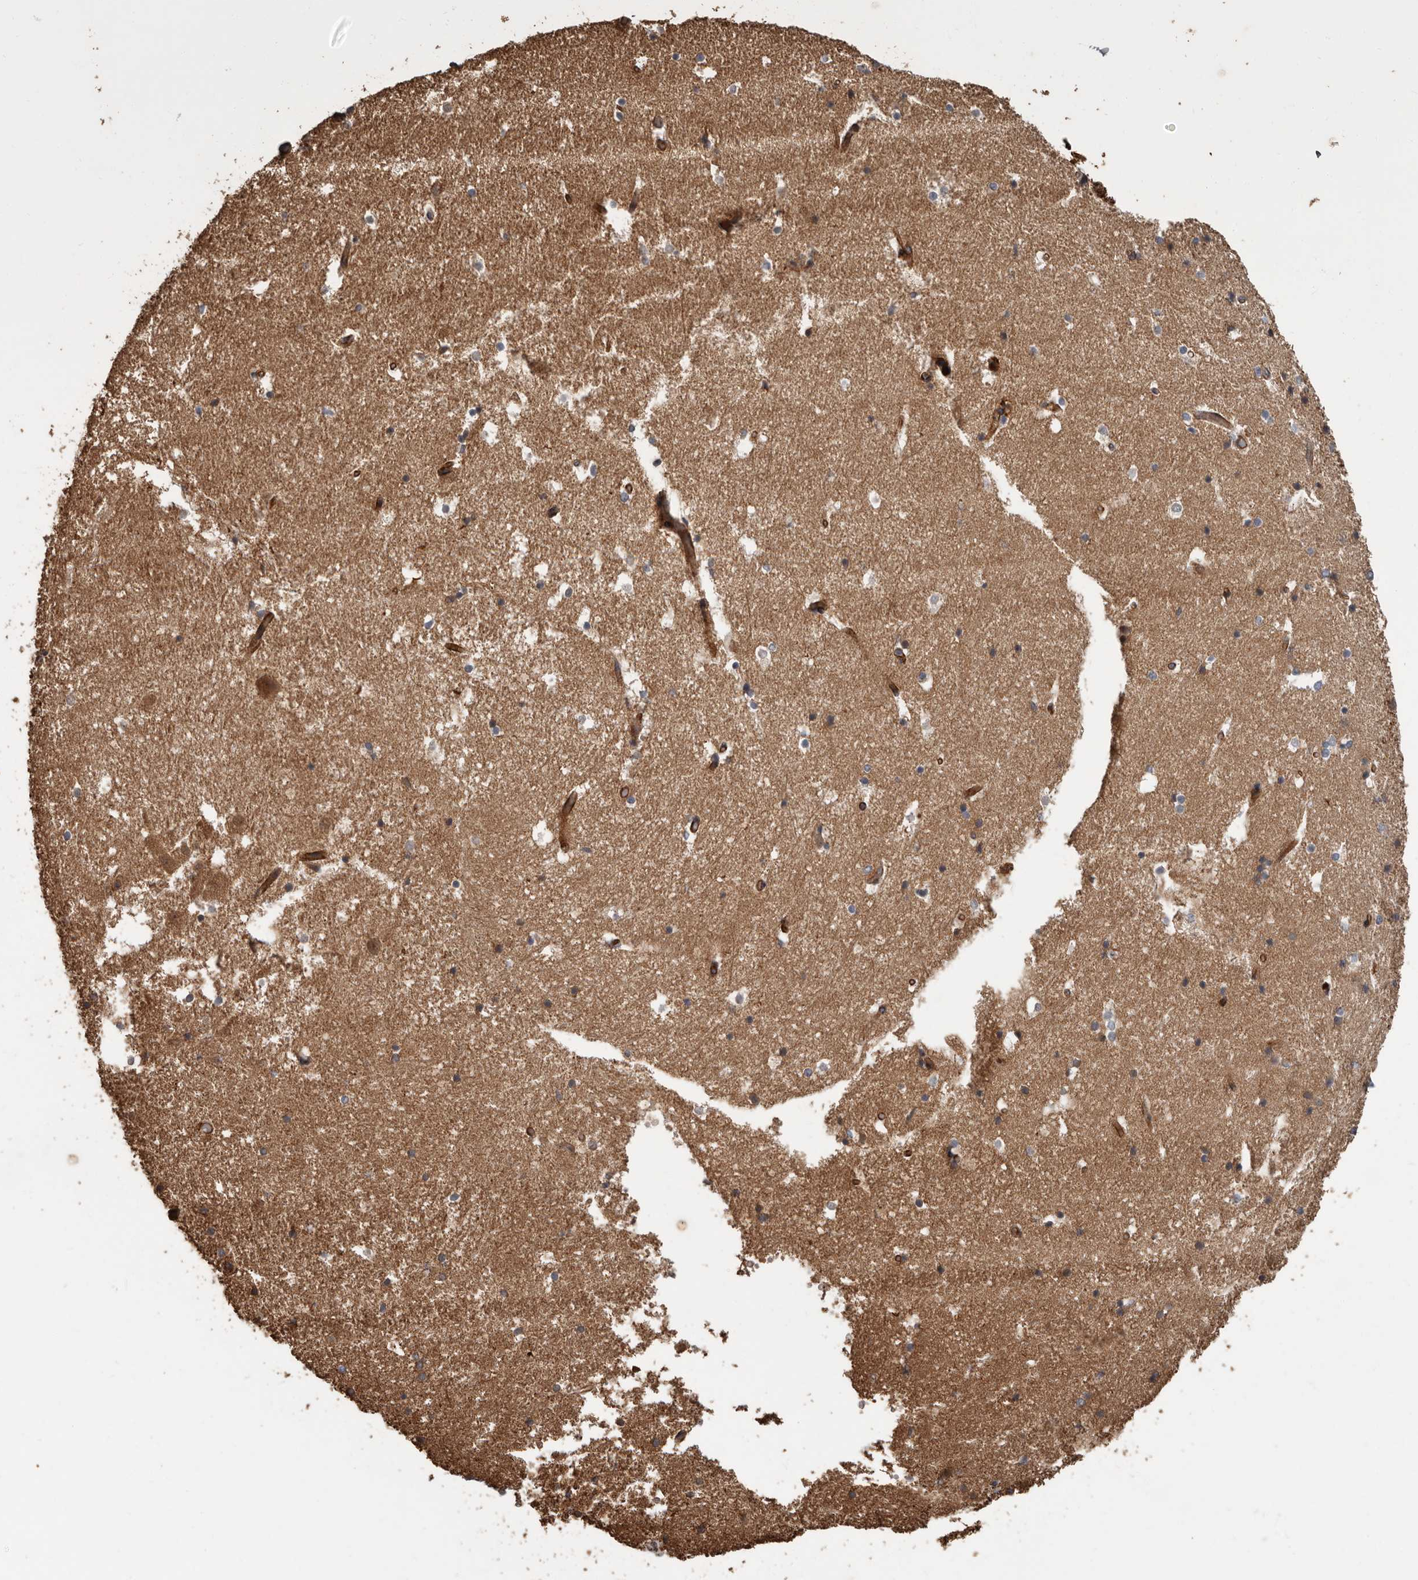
{"staining": {"intensity": "weak", "quantity": "<25%", "location": "cytoplasmic/membranous"}, "tissue": "hippocampus", "cell_type": "Glial cells", "image_type": "normal", "snomed": [{"axis": "morphology", "description": "Normal tissue, NOS"}, {"axis": "topography", "description": "Hippocampus"}], "caption": "Image shows no significant protein expression in glial cells of normal hippocampus.", "gene": "ARHGEF5", "patient": {"sex": "female", "age": 52}}